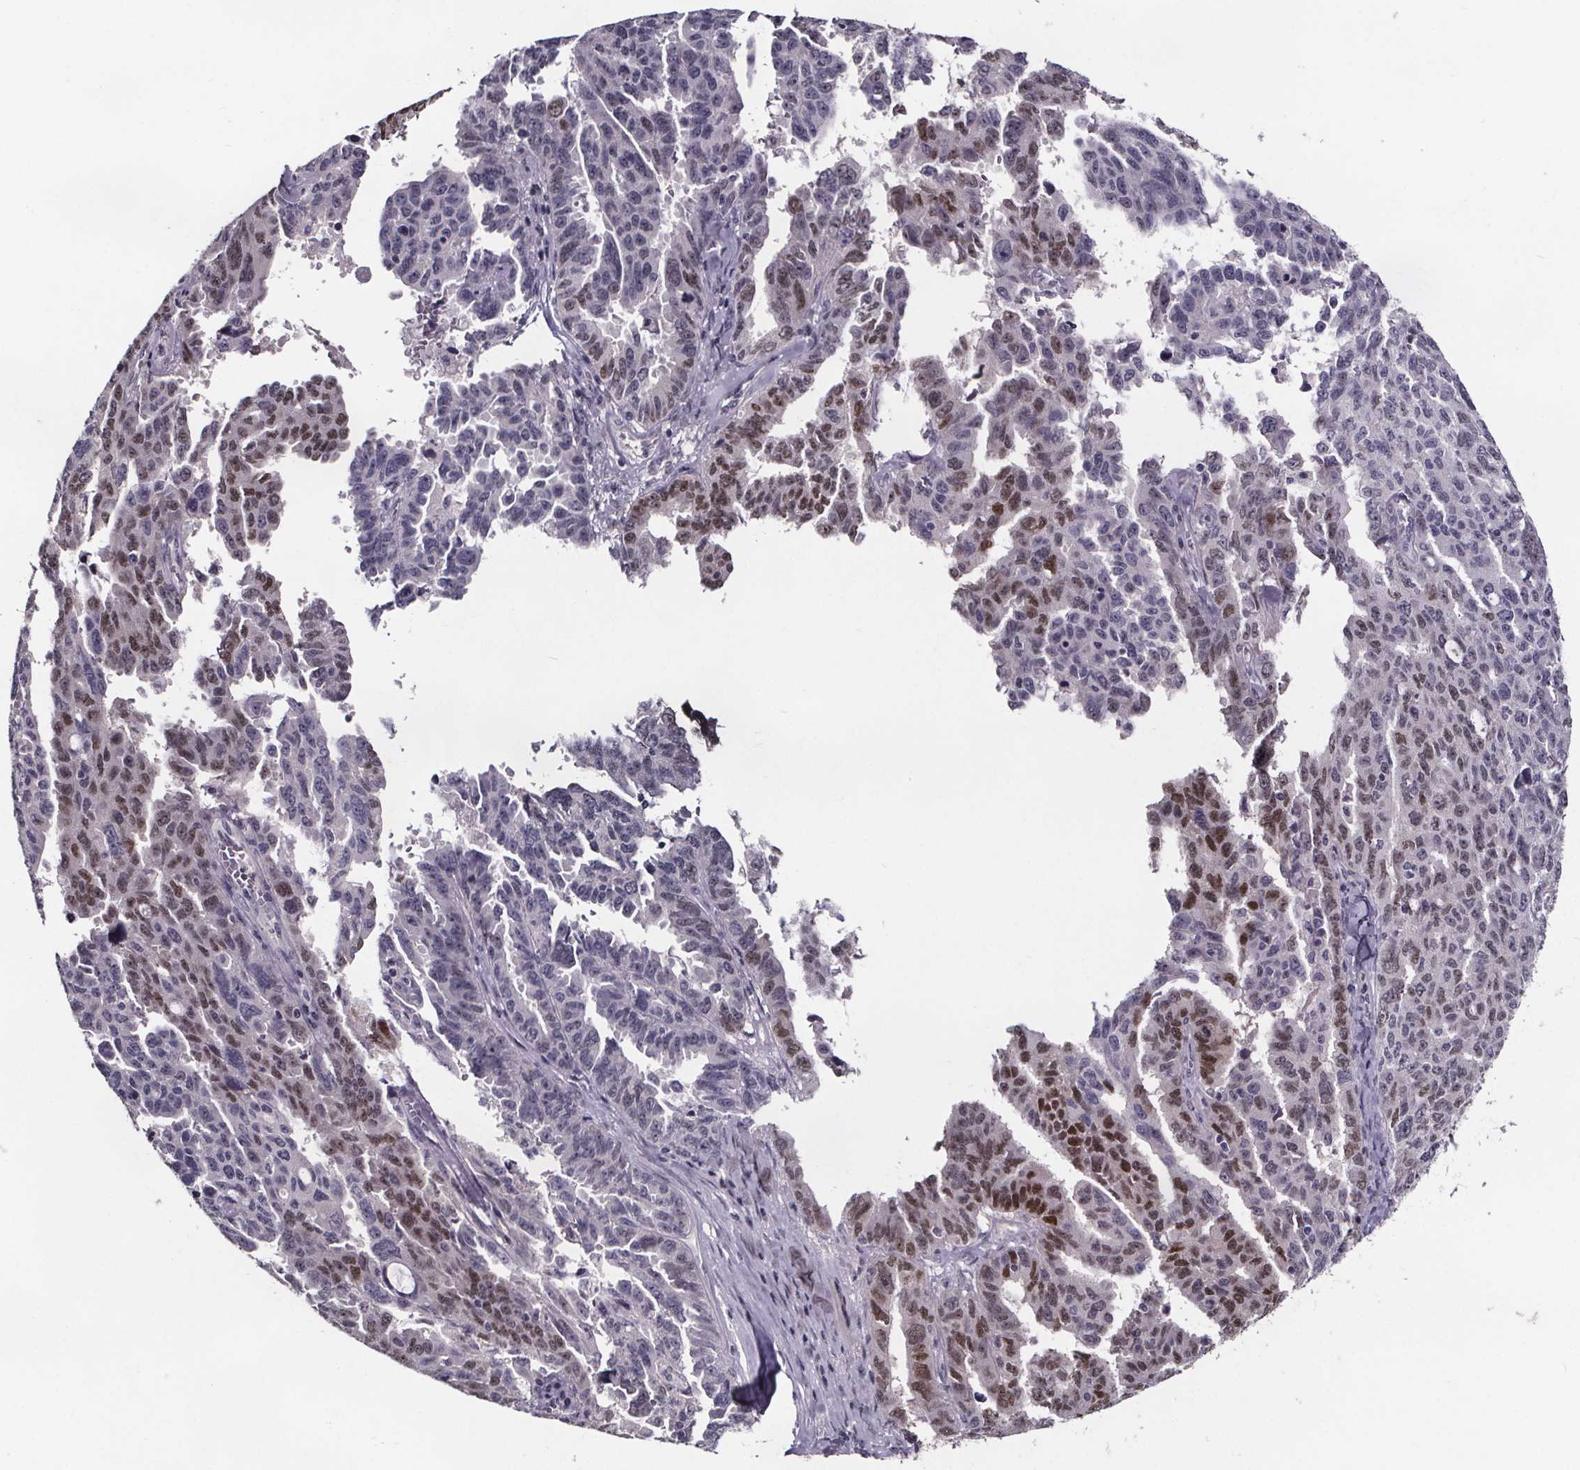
{"staining": {"intensity": "strong", "quantity": "<25%", "location": "nuclear"}, "tissue": "ovarian cancer", "cell_type": "Tumor cells", "image_type": "cancer", "snomed": [{"axis": "morphology", "description": "Adenocarcinoma, NOS"}, {"axis": "morphology", "description": "Carcinoma, endometroid"}, {"axis": "topography", "description": "Ovary"}], "caption": "Human ovarian adenocarcinoma stained for a protein (brown) reveals strong nuclear positive positivity in about <25% of tumor cells.", "gene": "AR", "patient": {"sex": "female", "age": 72}}